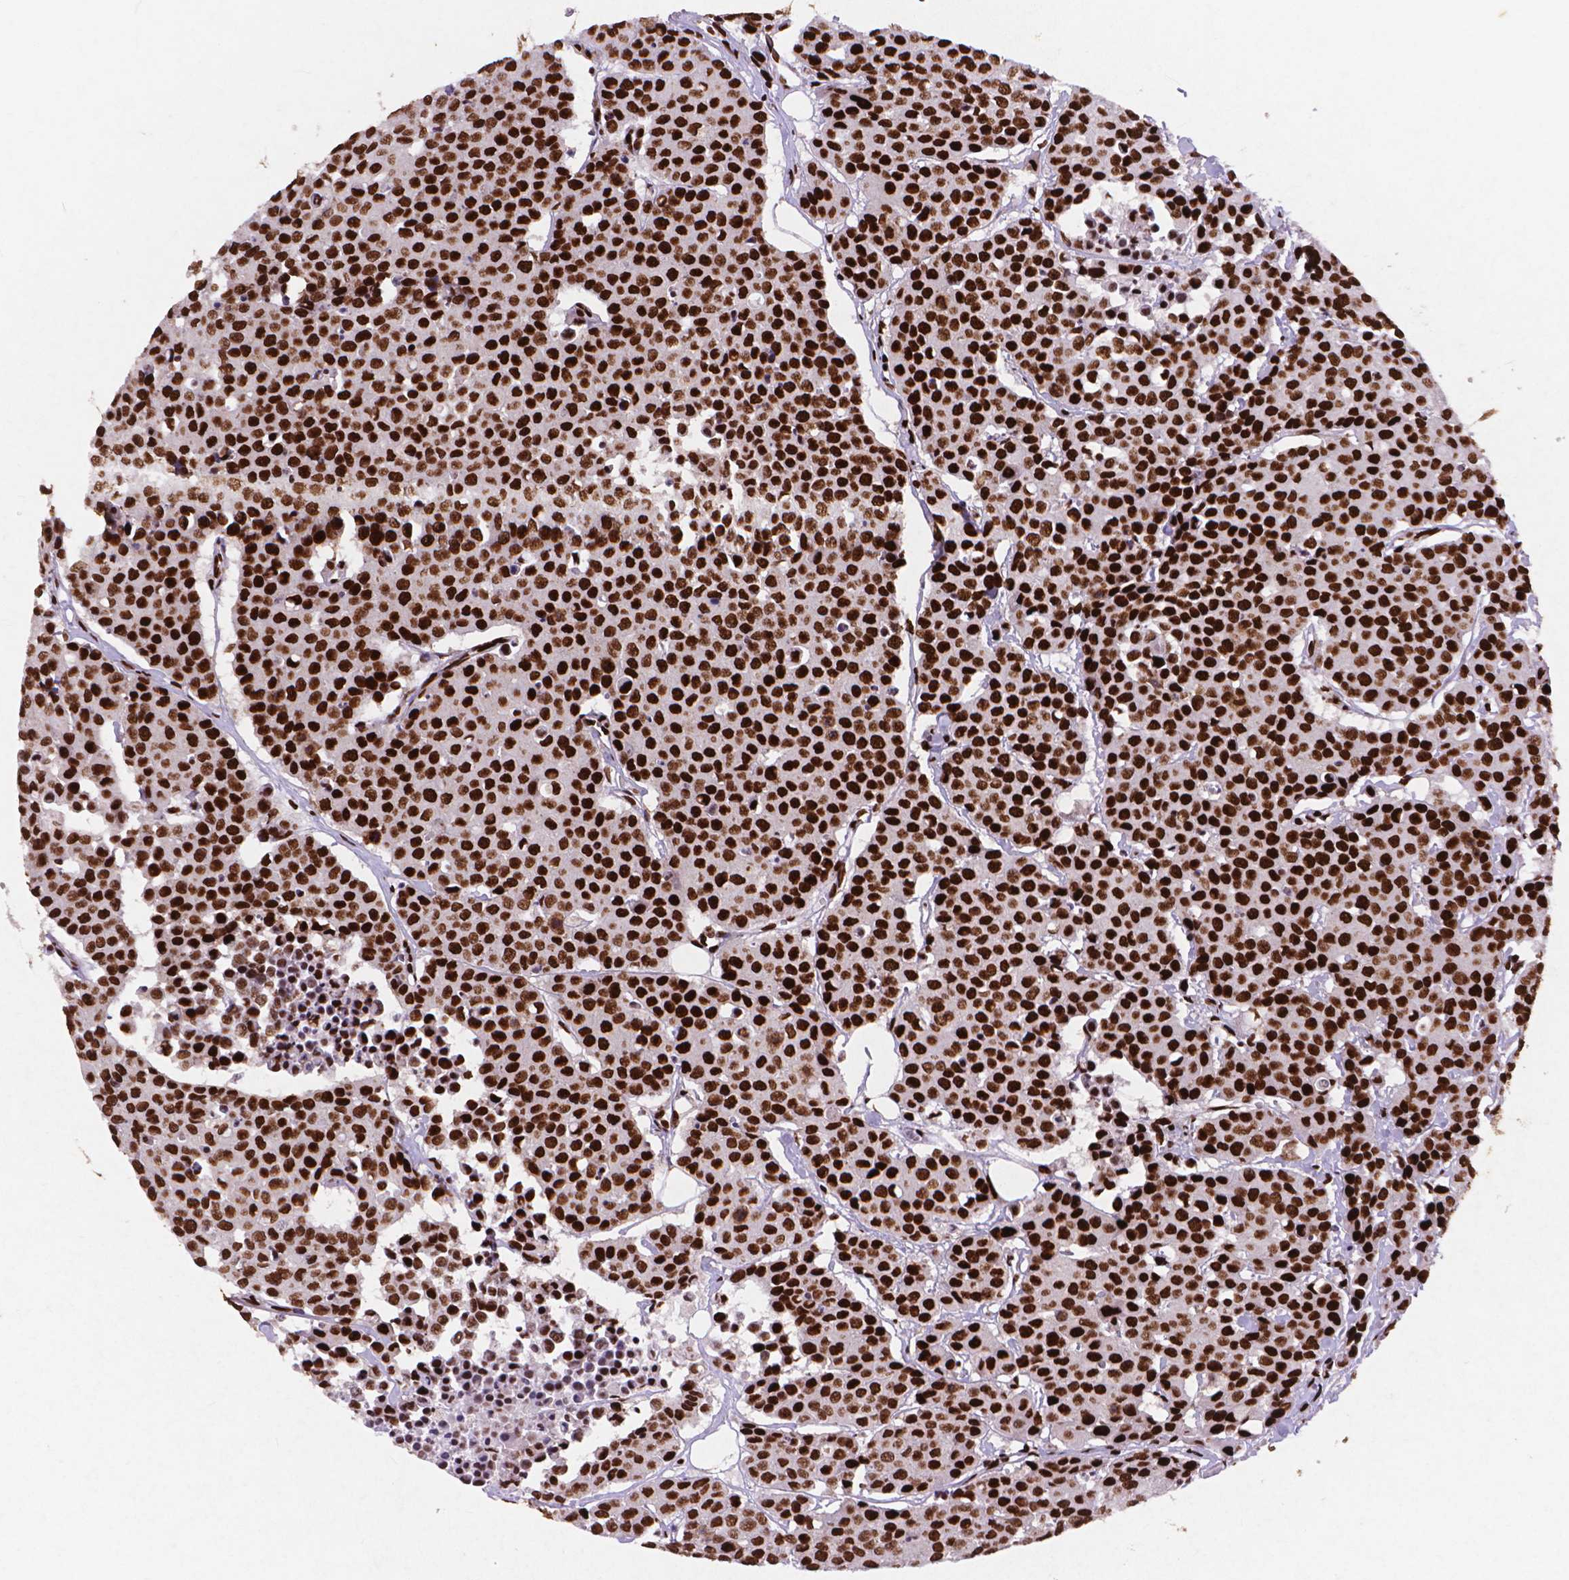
{"staining": {"intensity": "strong", "quantity": ">75%", "location": "nuclear"}, "tissue": "carcinoid", "cell_type": "Tumor cells", "image_type": "cancer", "snomed": [{"axis": "morphology", "description": "Carcinoid, malignant, NOS"}, {"axis": "topography", "description": "Colon"}], "caption": "Immunohistochemistry (IHC) of malignant carcinoid reveals high levels of strong nuclear expression in approximately >75% of tumor cells.", "gene": "CITED2", "patient": {"sex": "male", "age": 81}}